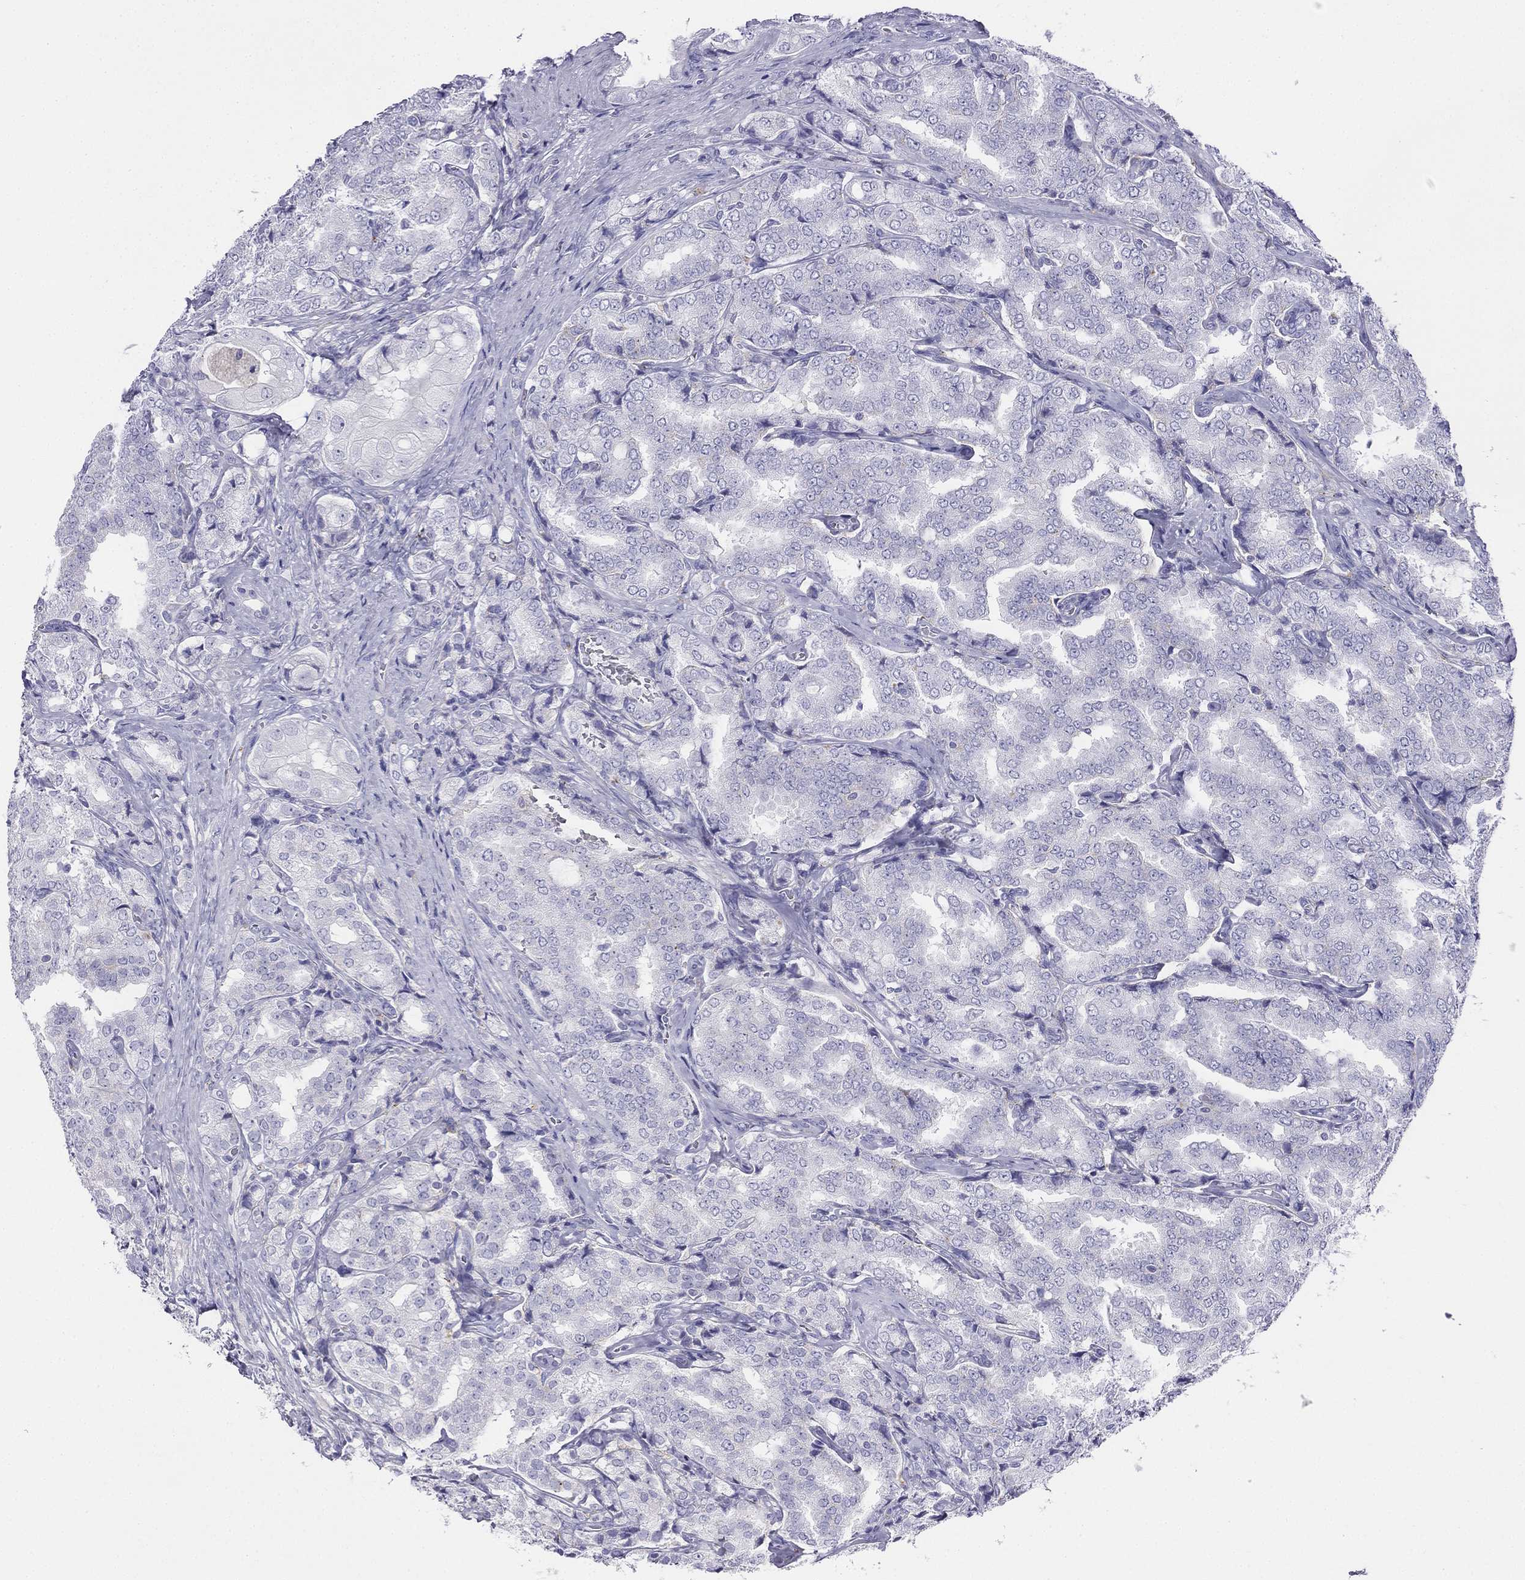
{"staining": {"intensity": "negative", "quantity": "none", "location": "none"}, "tissue": "prostate cancer", "cell_type": "Tumor cells", "image_type": "cancer", "snomed": [{"axis": "morphology", "description": "Adenocarcinoma, NOS"}, {"axis": "topography", "description": "Prostate"}], "caption": "Histopathology image shows no protein expression in tumor cells of adenocarcinoma (prostate) tissue. (Stains: DAB (3,3'-diaminobenzidine) immunohistochemistry (IHC) with hematoxylin counter stain, Microscopy: brightfield microscopy at high magnification).", "gene": "ALOXE3", "patient": {"sex": "male", "age": 65}}